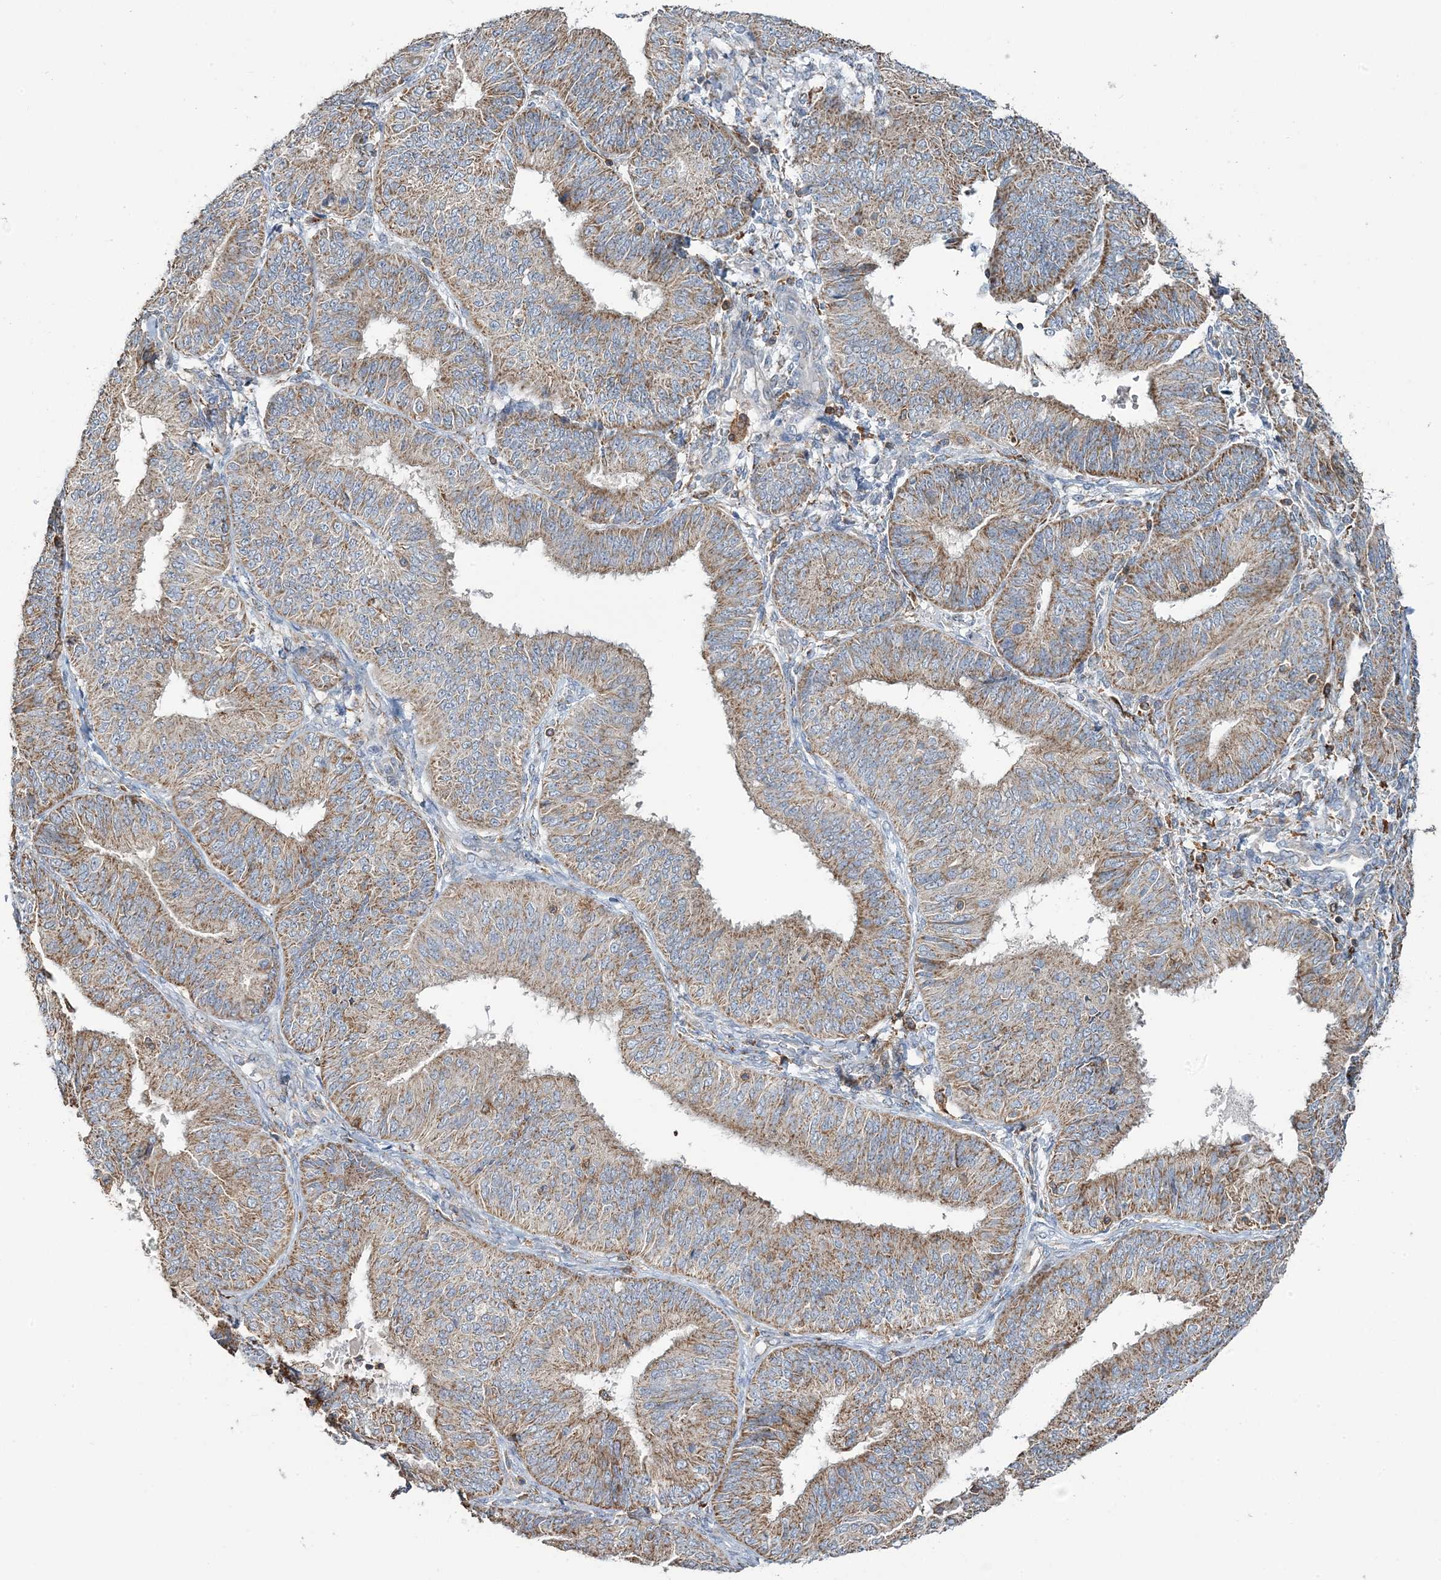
{"staining": {"intensity": "moderate", "quantity": ">75%", "location": "cytoplasmic/membranous"}, "tissue": "endometrial cancer", "cell_type": "Tumor cells", "image_type": "cancer", "snomed": [{"axis": "morphology", "description": "Adenocarcinoma, NOS"}, {"axis": "topography", "description": "Endometrium"}], "caption": "Moderate cytoplasmic/membranous protein expression is seen in approximately >75% of tumor cells in adenocarcinoma (endometrial).", "gene": "TMLHE", "patient": {"sex": "female", "age": 58}}